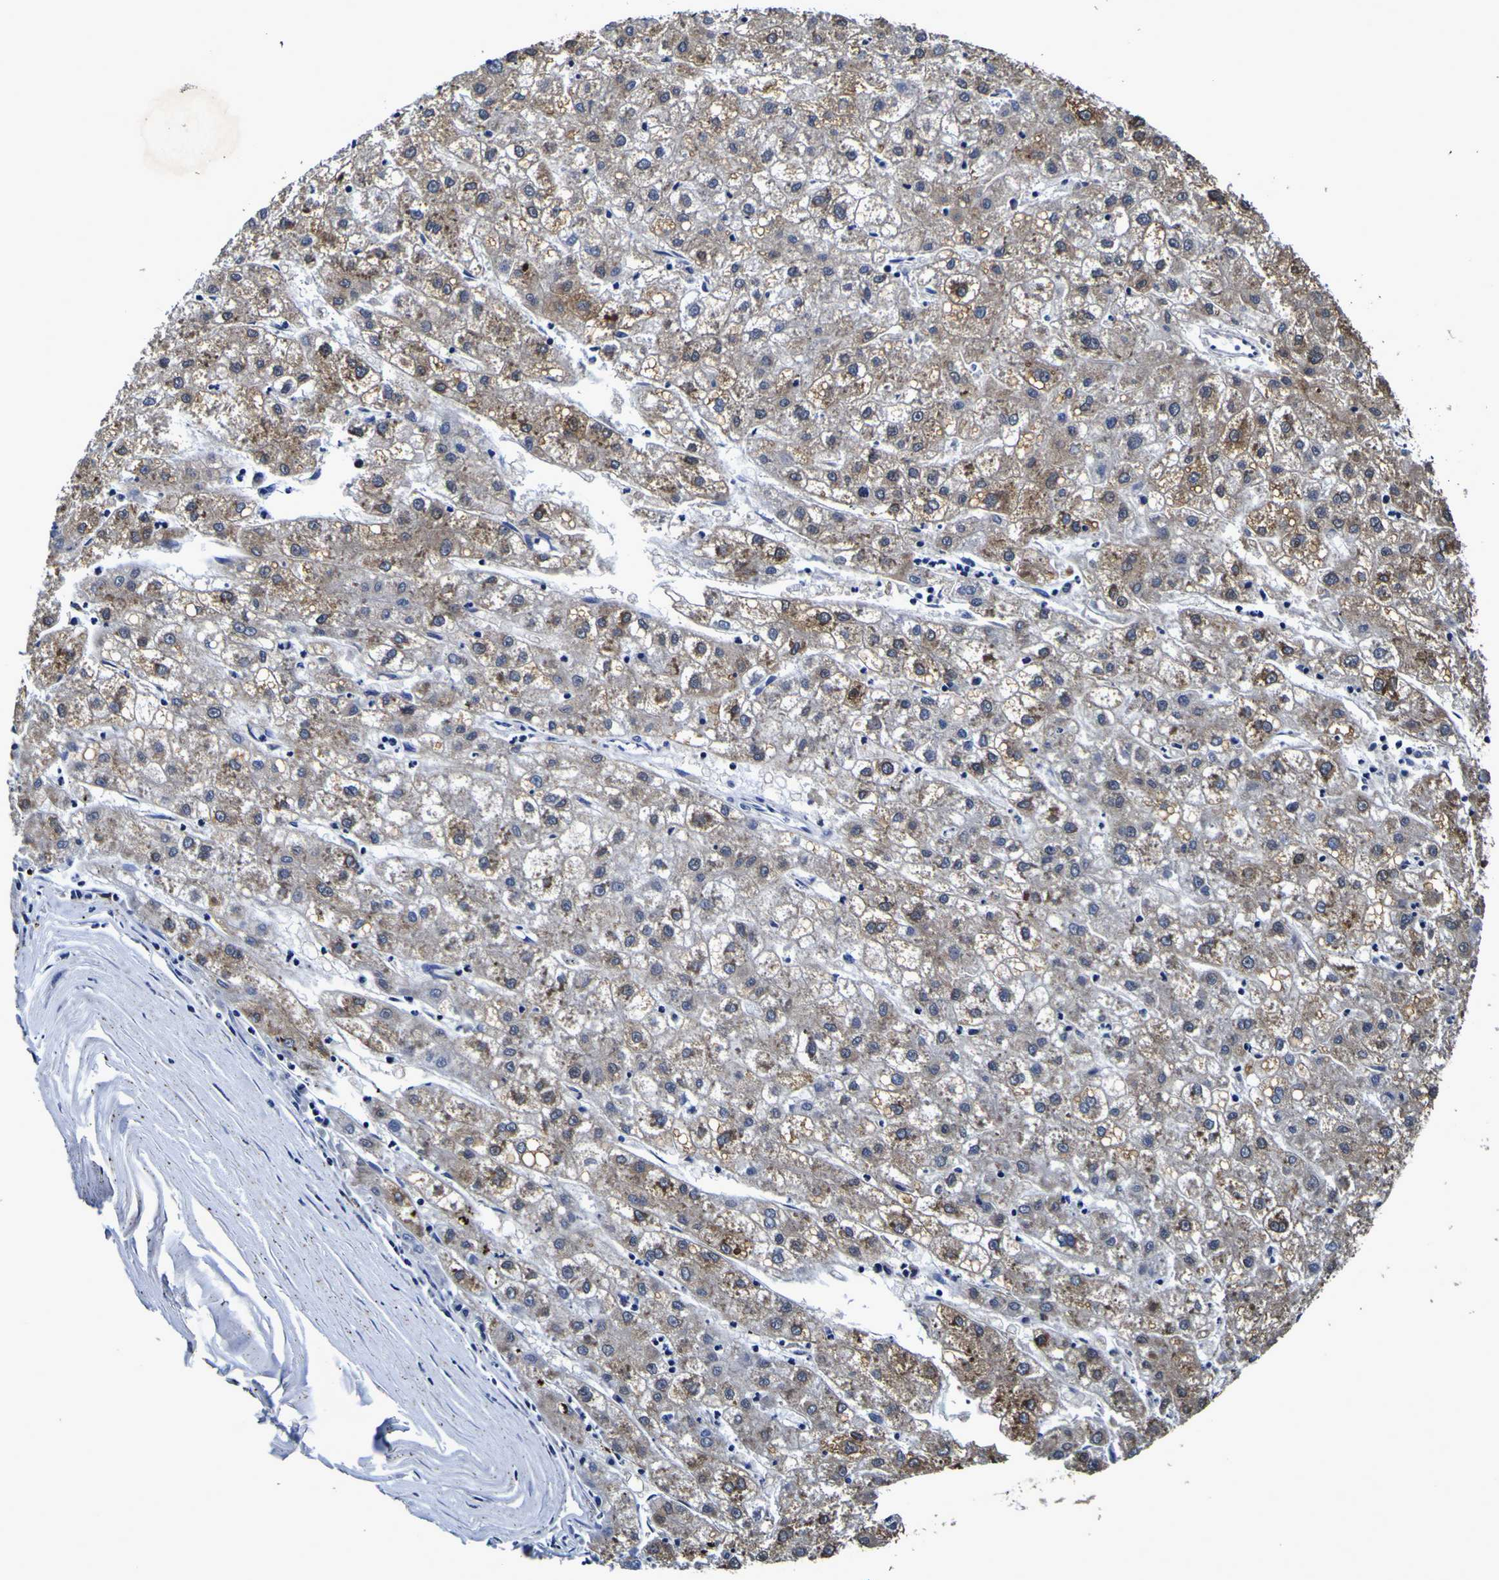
{"staining": {"intensity": "moderate", "quantity": ">75%", "location": "cytoplasmic/membranous"}, "tissue": "liver cancer", "cell_type": "Tumor cells", "image_type": "cancer", "snomed": [{"axis": "morphology", "description": "Carcinoma, Hepatocellular, NOS"}, {"axis": "topography", "description": "Liver"}], "caption": "Protein expression analysis of hepatocellular carcinoma (liver) reveals moderate cytoplasmic/membranous staining in approximately >75% of tumor cells. The staining was performed using DAB to visualize the protein expression in brown, while the nuclei were stained in blue with hematoxylin (Magnification: 20x).", "gene": "PANK4", "patient": {"sex": "male", "age": 72}}